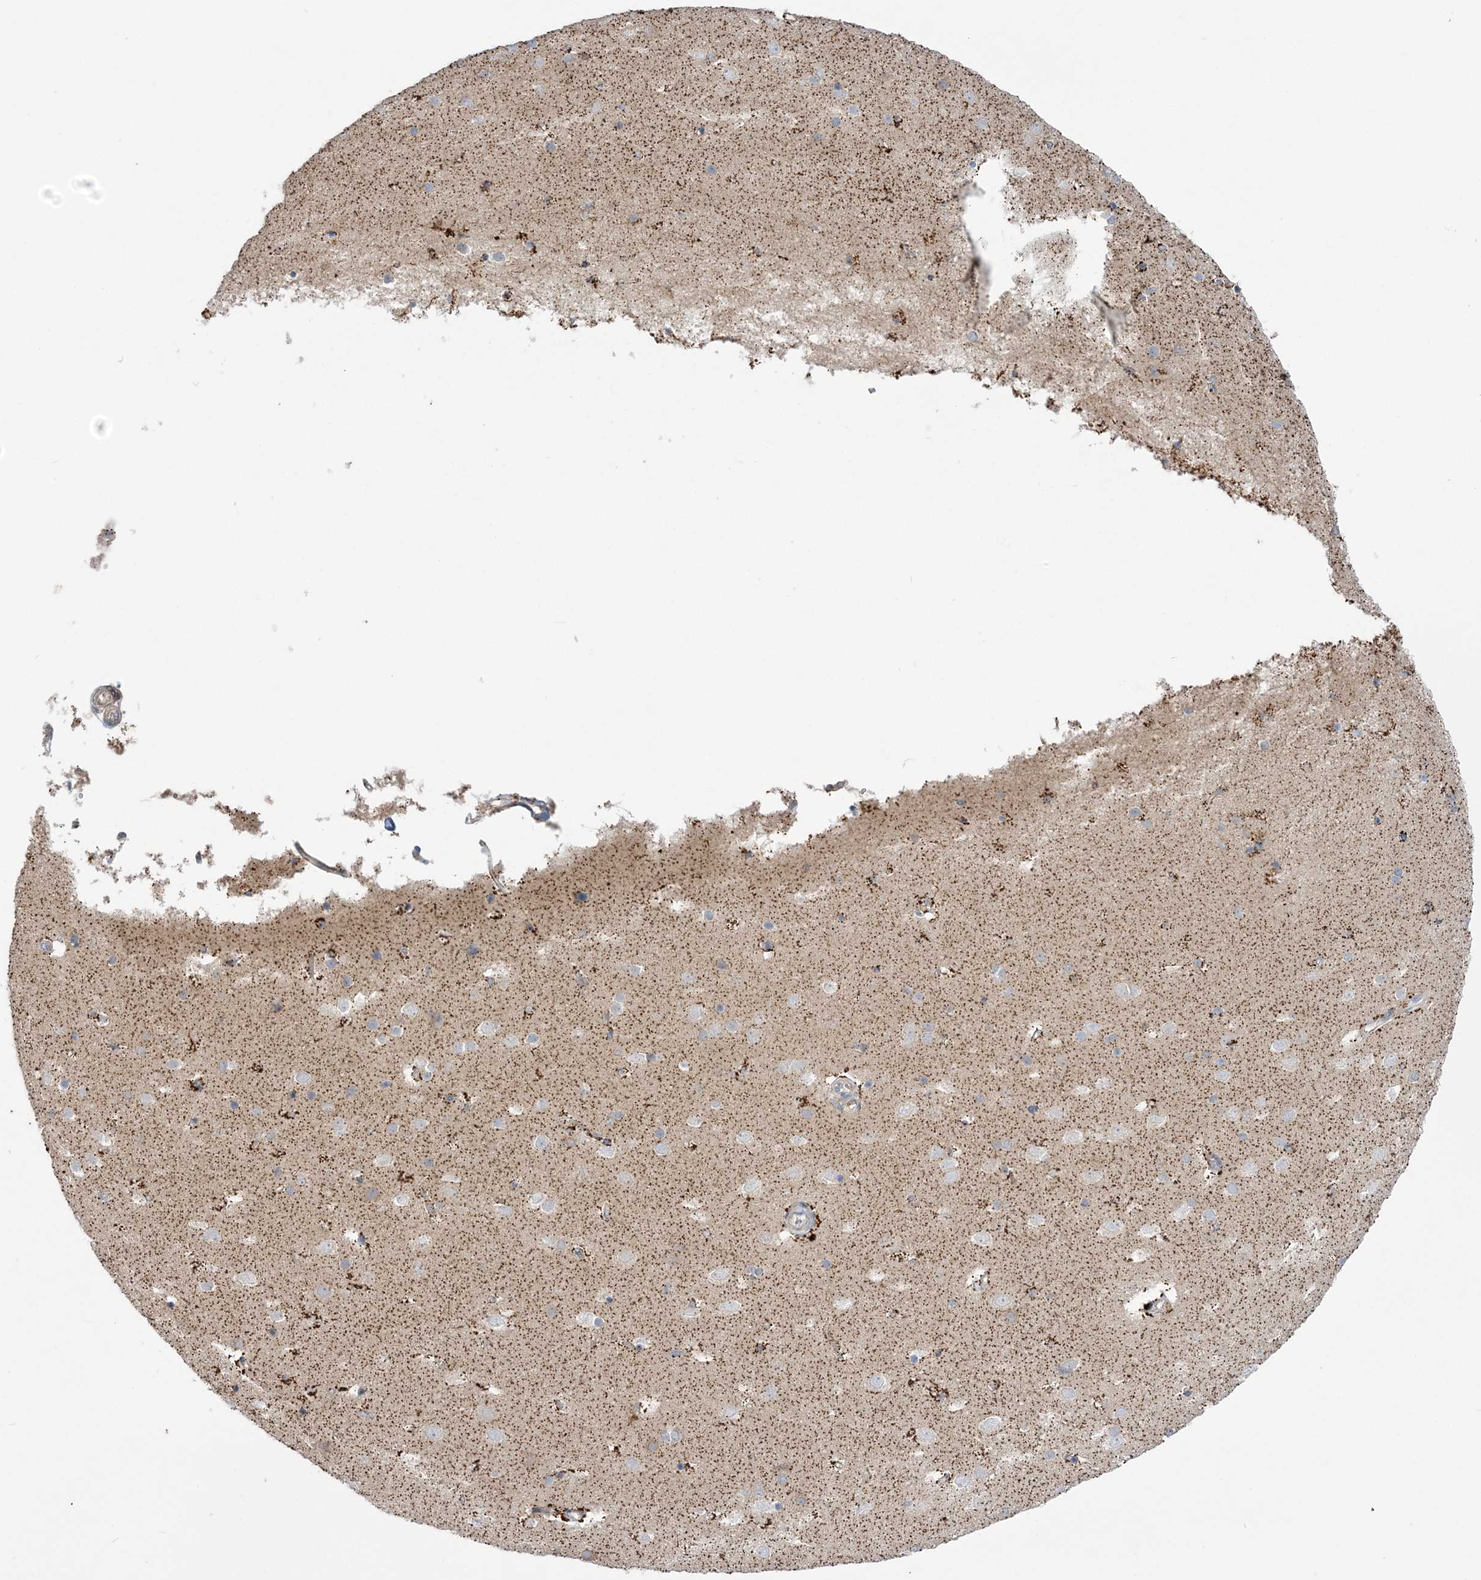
{"staining": {"intensity": "weak", "quantity": "25%-75%", "location": "cytoplasmic/membranous"}, "tissue": "cerebral cortex", "cell_type": "Endothelial cells", "image_type": "normal", "snomed": [{"axis": "morphology", "description": "Normal tissue, NOS"}, {"axis": "topography", "description": "Cerebral cortex"}], "caption": "A brown stain shows weak cytoplasmic/membranous positivity of a protein in endothelial cells of normal human cerebral cortex. The staining is performed using DAB brown chromogen to label protein expression. The nuclei are counter-stained blue using hematoxylin.", "gene": "MMADHC", "patient": {"sex": "male", "age": 54}}